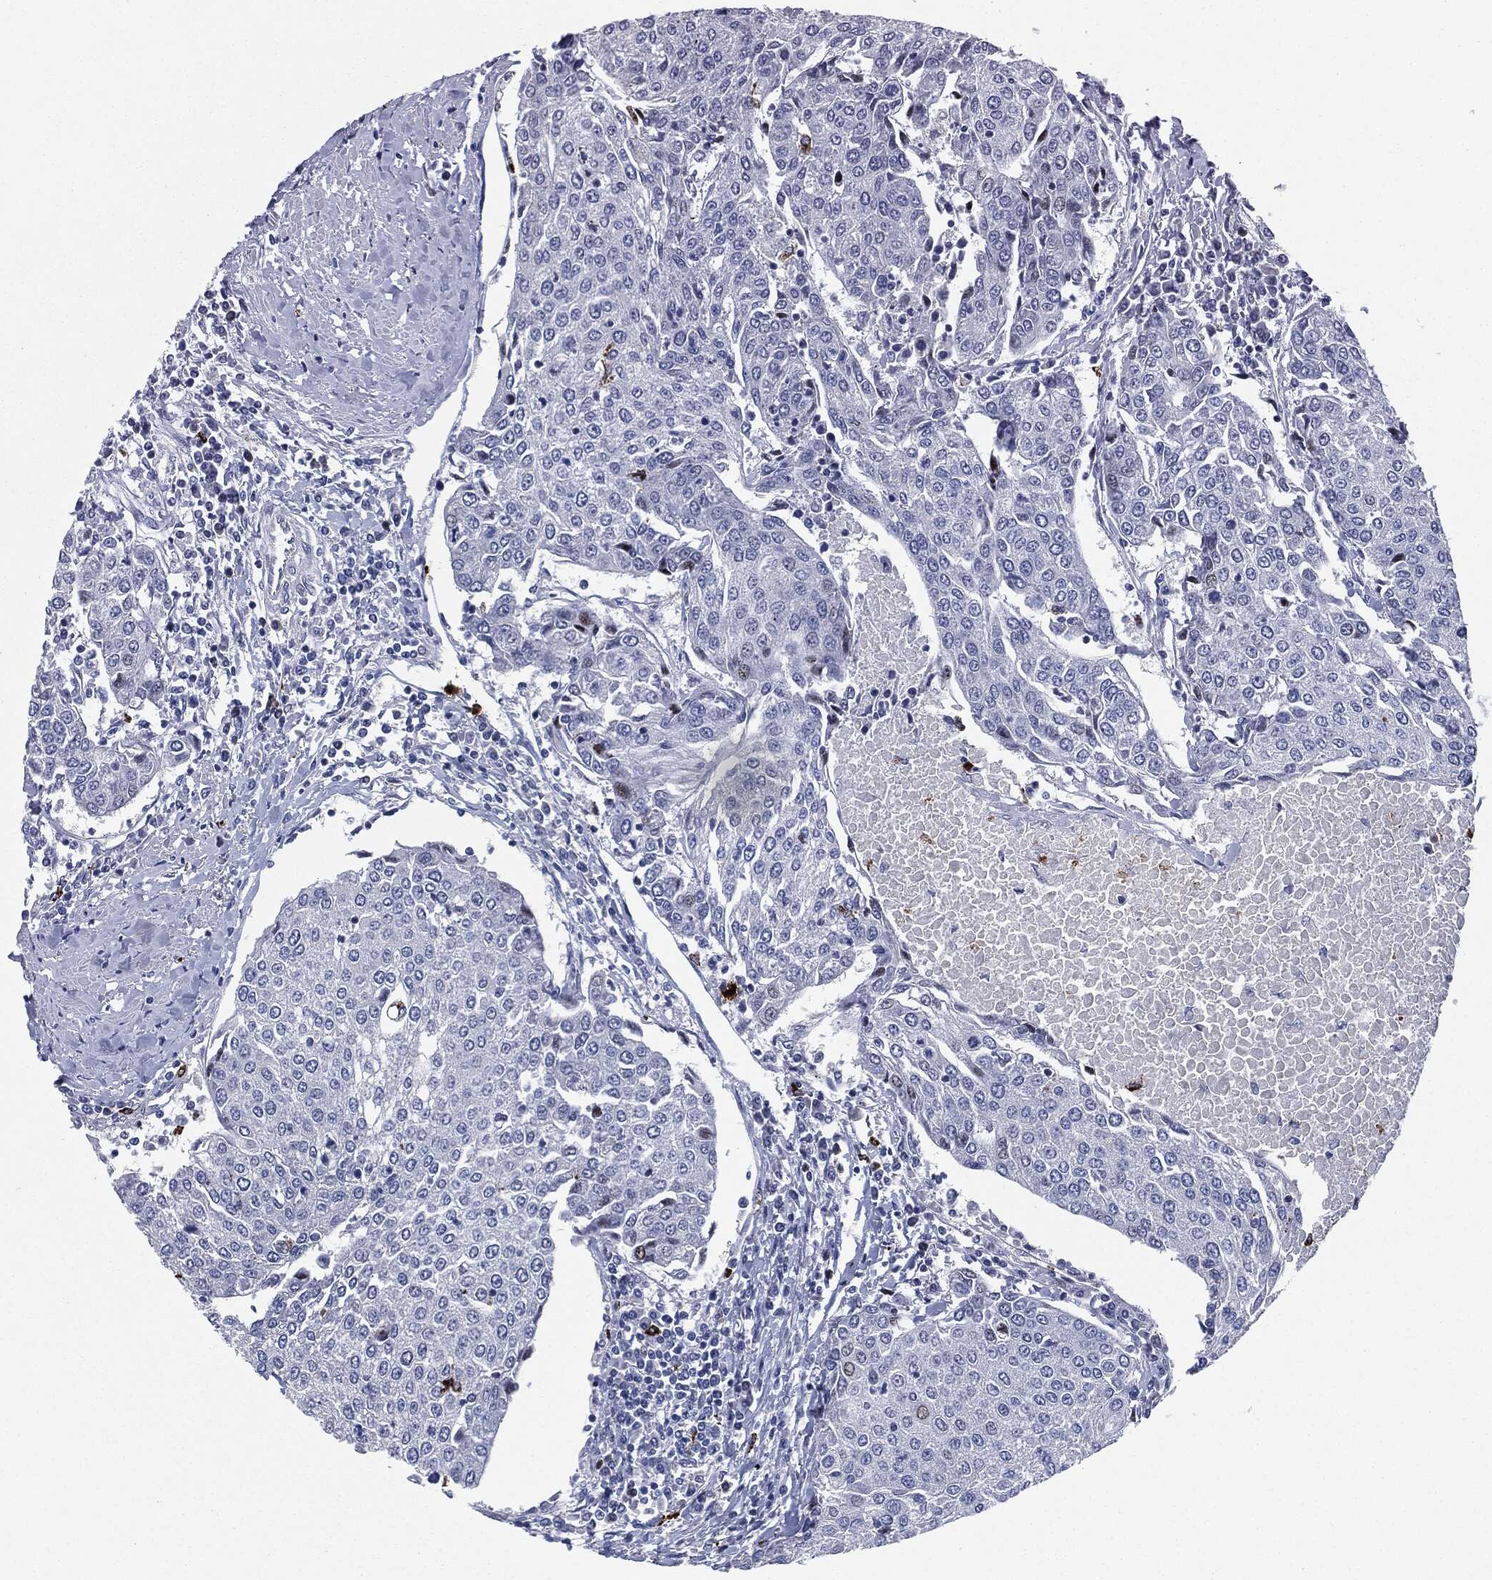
{"staining": {"intensity": "negative", "quantity": "none", "location": "none"}, "tissue": "urothelial cancer", "cell_type": "Tumor cells", "image_type": "cancer", "snomed": [{"axis": "morphology", "description": "Urothelial carcinoma, High grade"}, {"axis": "topography", "description": "Urinary bladder"}], "caption": "High-grade urothelial carcinoma stained for a protein using IHC exhibits no positivity tumor cells.", "gene": "MPO", "patient": {"sex": "female", "age": 85}}